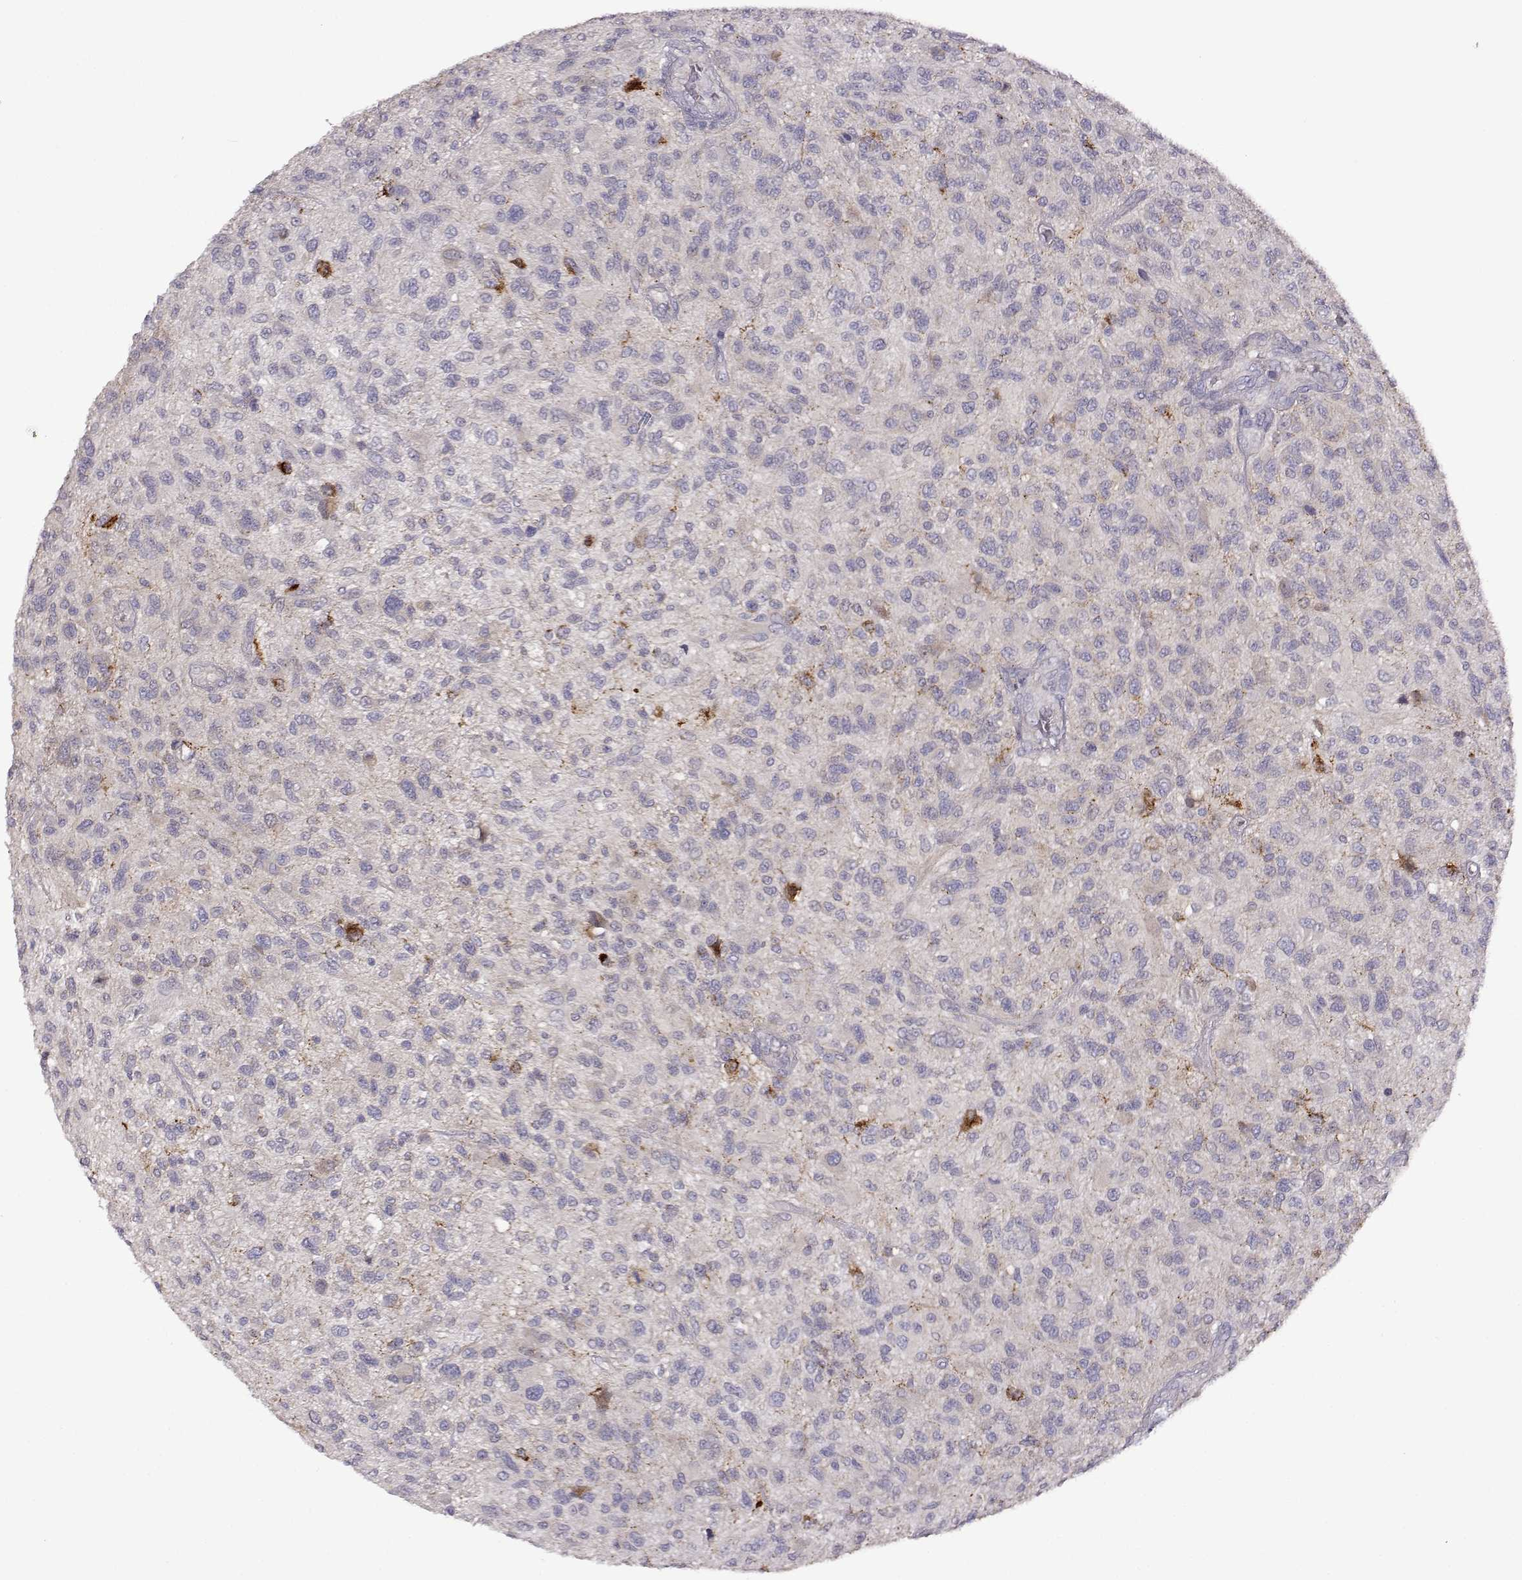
{"staining": {"intensity": "negative", "quantity": "none", "location": "none"}, "tissue": "glioma", "cell_type": "Tumor cells", "image_type": "cancer", "snomed": [{"axis": "morphology", "description": "Glioma, malignant, High grade"}, {"axis": "topography", "description": "Brain"}], "caption": "Tumor cells show no significant protein staining in glioma.", "gene": "VGF", "patient": {"sex": "male", "age": 47}}